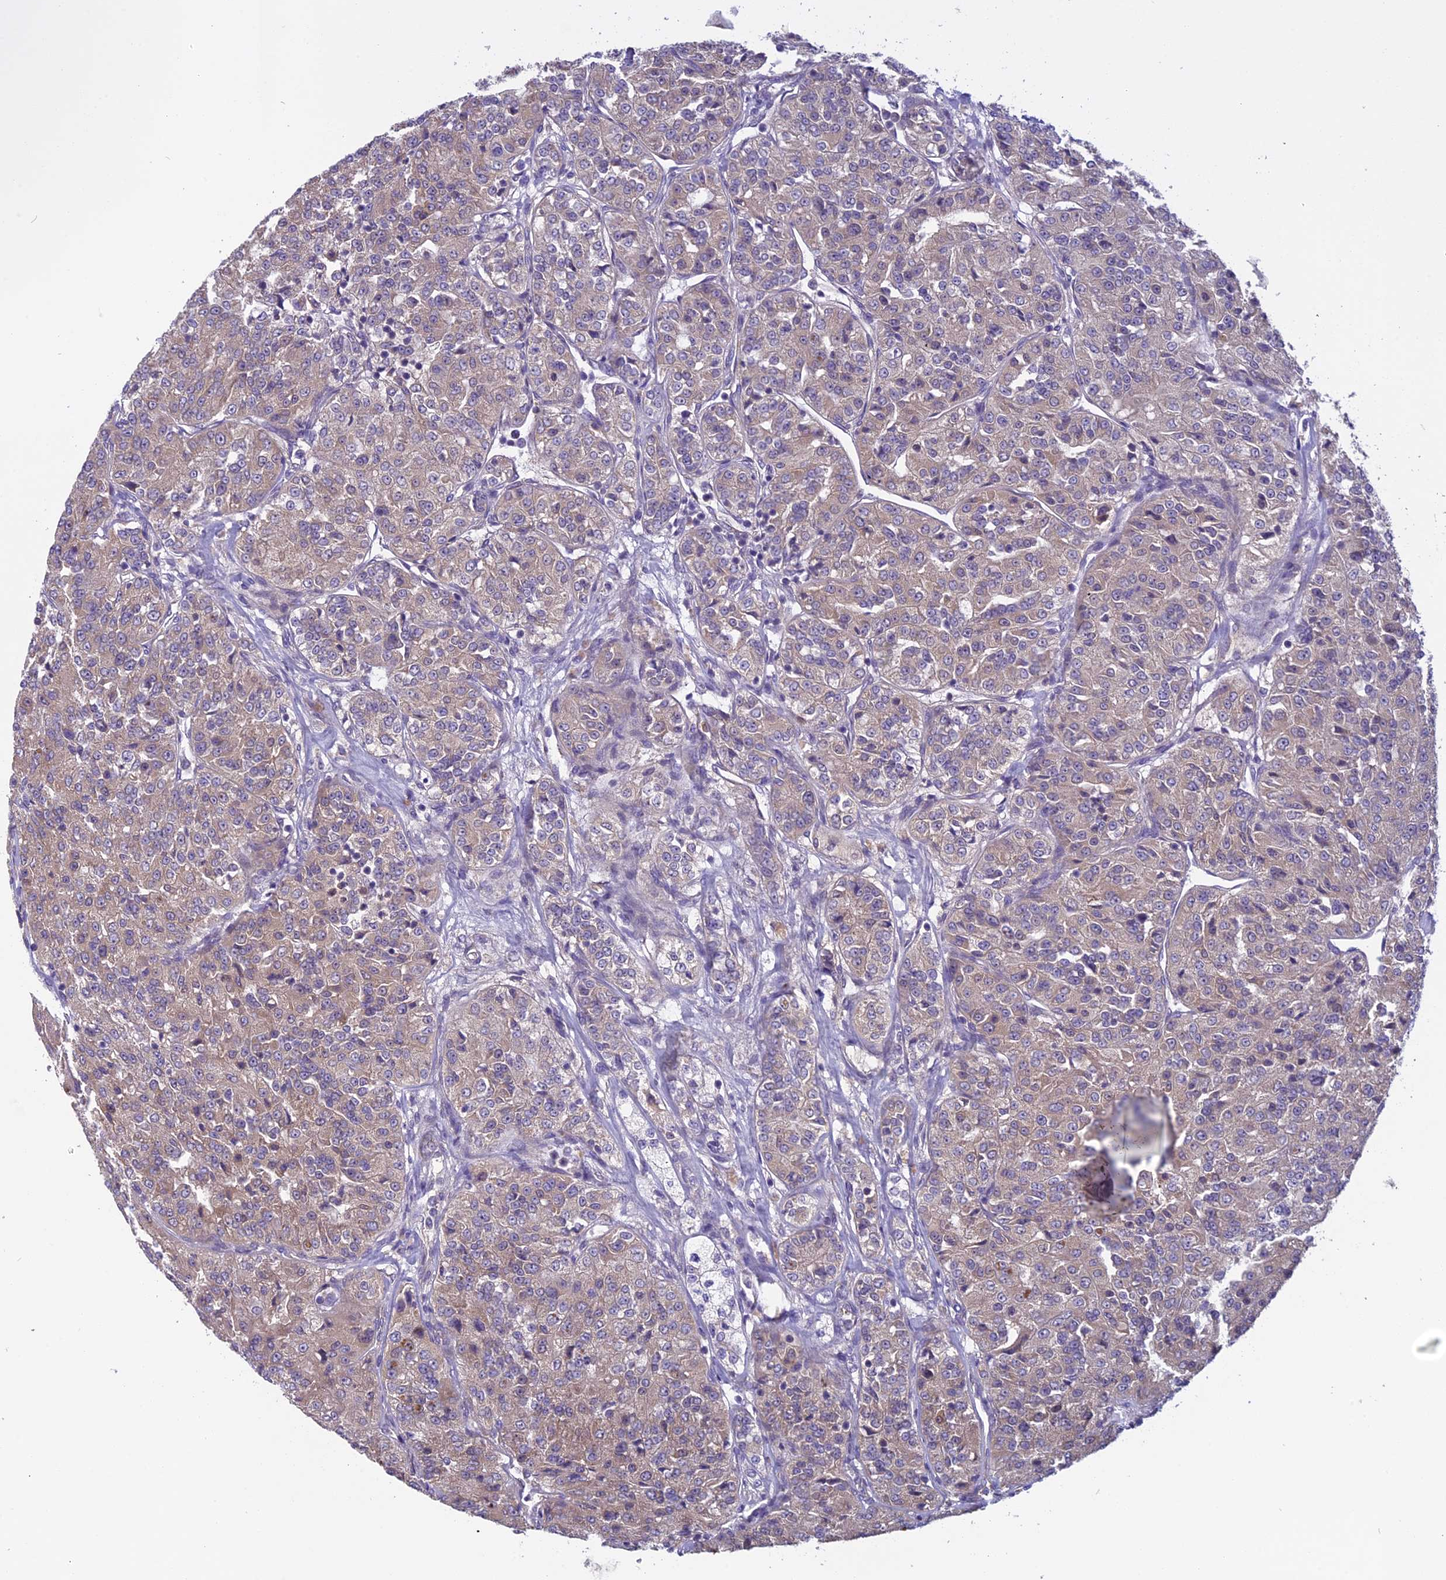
{"staining": {"intensity": "weak", "quantity": ">75%", "location": "cytoplasmic/membranous"}, "tissue": "renal cancer", "cell_type": "Tumor cells", "image_type": "cancer", "snomed": [{"axis": "morphology", "description": "Adenocarcinoma, NOS"}, {"axis": "topography", "description": "Kidney"}], "caption": "Immunohistochemistry image of human renal adenocarcinoma stained for a protein (brown), which reveals low levels of weak cytoplasmic/membranous positivity in about >75% of tumor cells.", "gene": "DCTN5", "patient": {"sex": "female", "age": 63}}